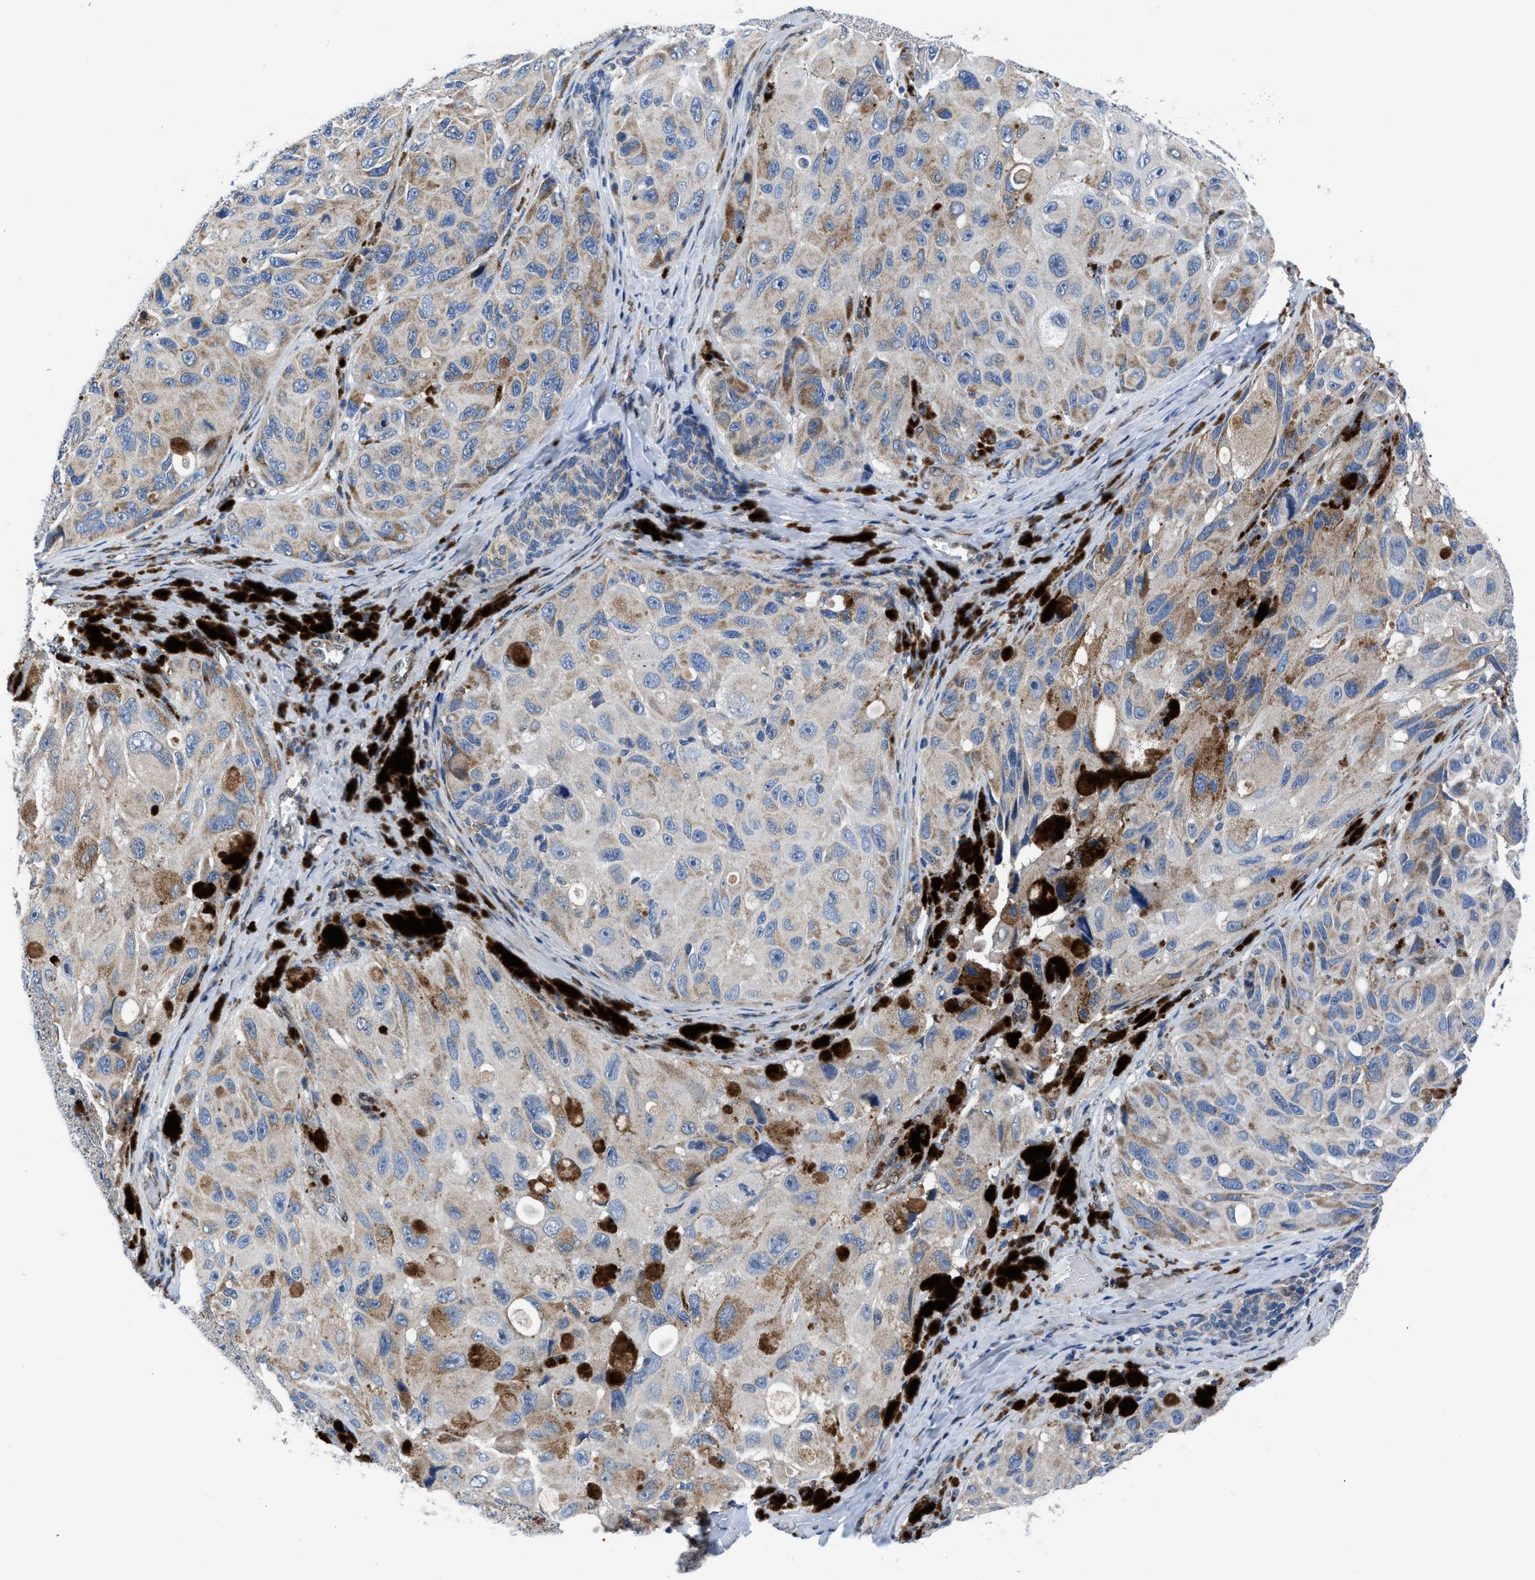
{"staining": {"intensity": "moderate", "quantity": "<25%", "location": "cytoplasmic/membranous"}, "tissue": "melanoma", "cell_type": "Tumor cells", "image_type": "cancer", "snomed": [{"axis": "morphology", "description": "Malignant melanoma, NOS"}, {"axis": "topography", "description": "Skin"}], "caption": "IHC (DAB (3,3'-diaminobenzidine)) staining of malignant melanoma displays moderate cytoplasmic/membranous protein positivity in approximately <25% of tumor cells. (Stains: DAB in brown, nuclei in blue, Microscopy: brightfield microscopy at high magnification).", "gene": "LMO2", "patient": {"sex": "female", "age": 73}}